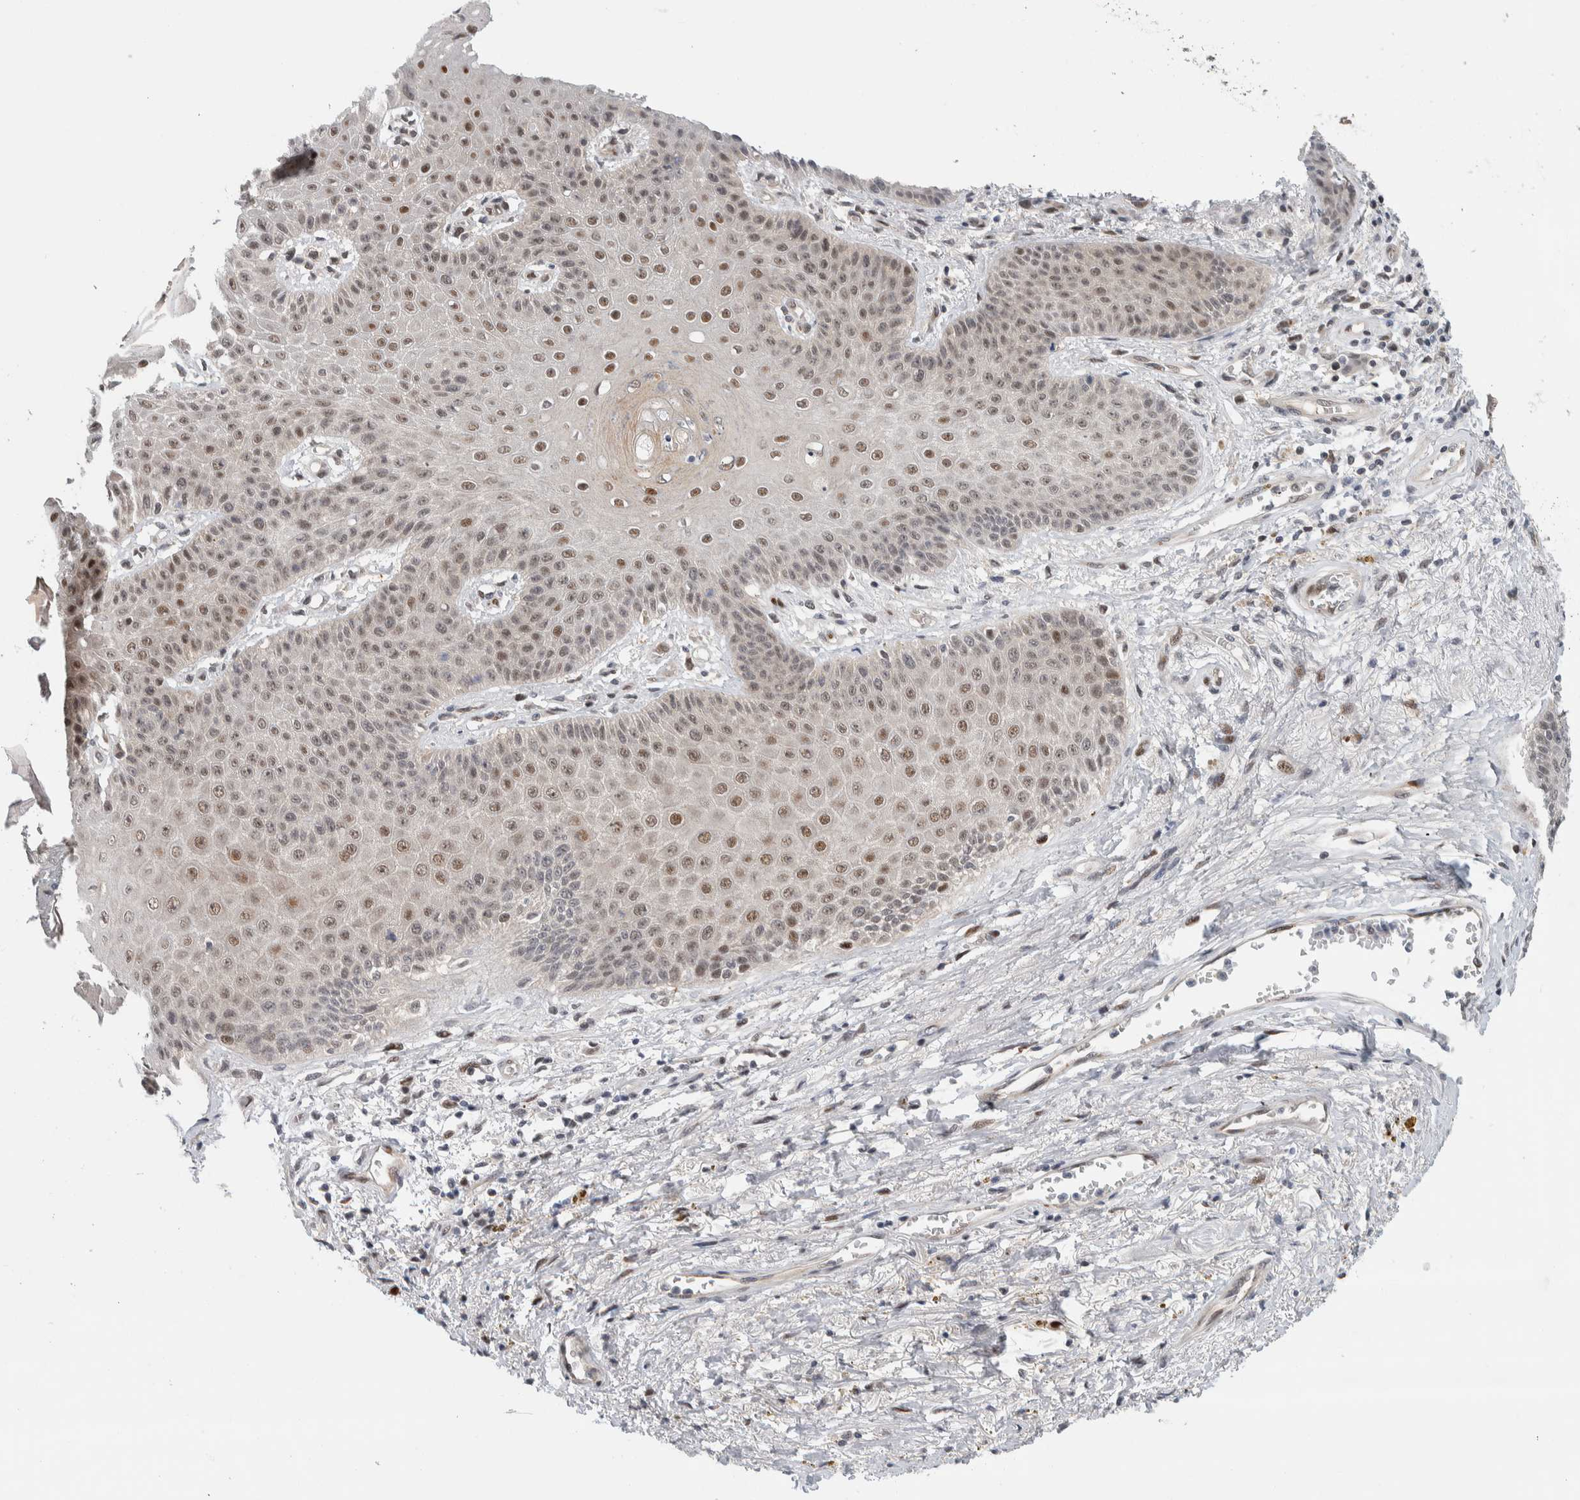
{"staining": {"intensity": "moderate", "quantity": "25%-75%", "location": "nuclear"}, "tissue": "skin", "cell_type": "Epidermal cells", "image_type": "normal", "snomed": [{"axis": "morphology", "description": "Normal tissue, NOS"}, {"axis": "topography", "description": "Anal"}], "caption": "Epidermal cells reveal moderate nuclear positivity in about 25%-75% of cells in benign skin. (IHC, brightfield microscopy, high magnification).", "gene": "NCR3LG1", "patient": {"sex": "female", "age": 46}}